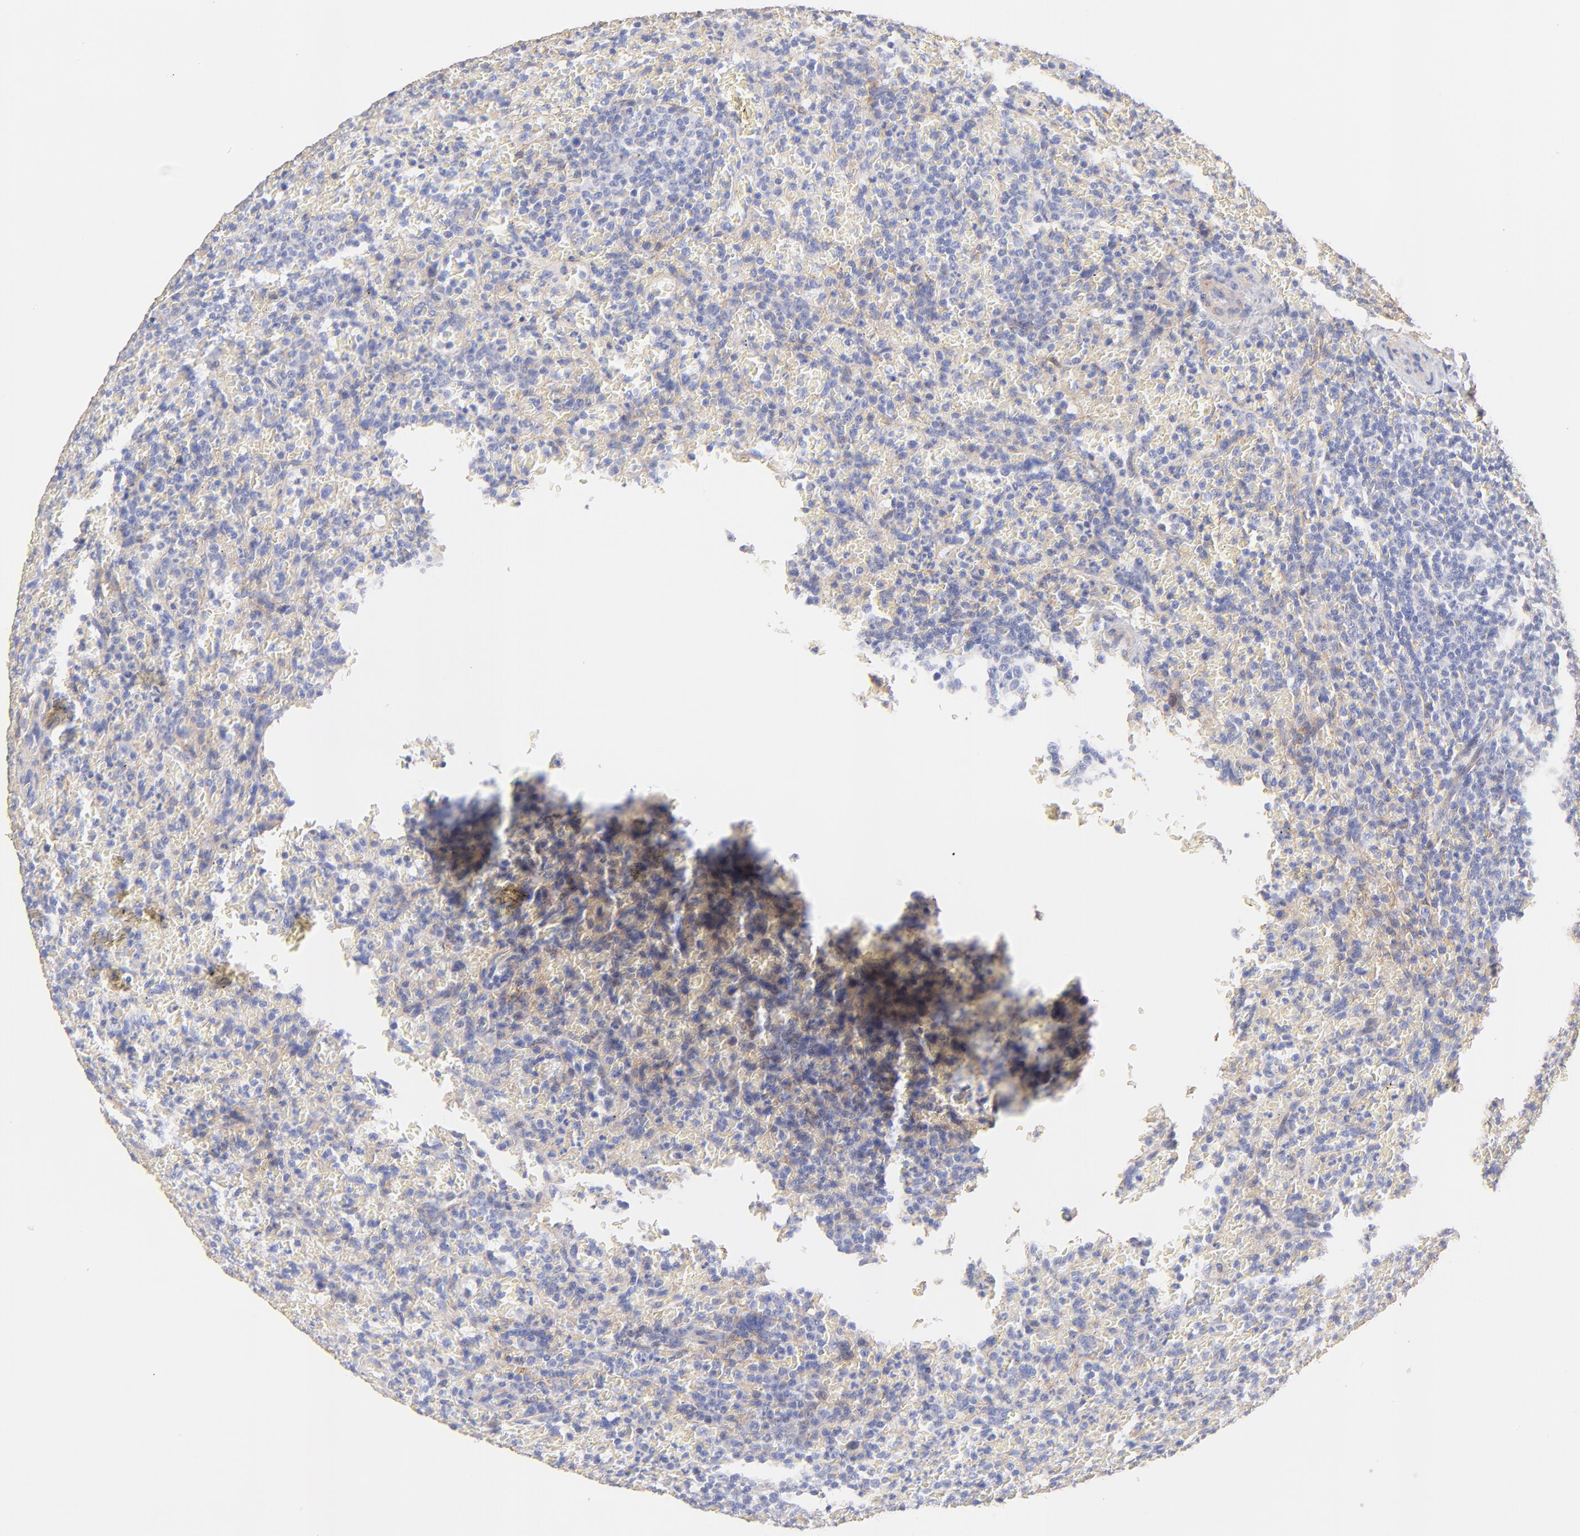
{"staining": {"intensity": "weak", "quantity": "25%-75%", "location": "cytoplasmic/membranous"}, "tissue": "lymphoma", "cell_type": "Tumor cells", "image_type": "cancer", "snomed": [{"axis": "morphology", "description": "Malignant lymphoma, non-Hodgkin's type, Low grade"}, {"axis": "topography", "description": "Spleen"}], "caption": "Brown immunohistochemical staining in human lymphoma reveals weak cytoplasmic/membranous positivity in about 25%-75% of tumor cells.", "gene": "ACTRT1", "patient": {"sex": "female", "age": 64}}